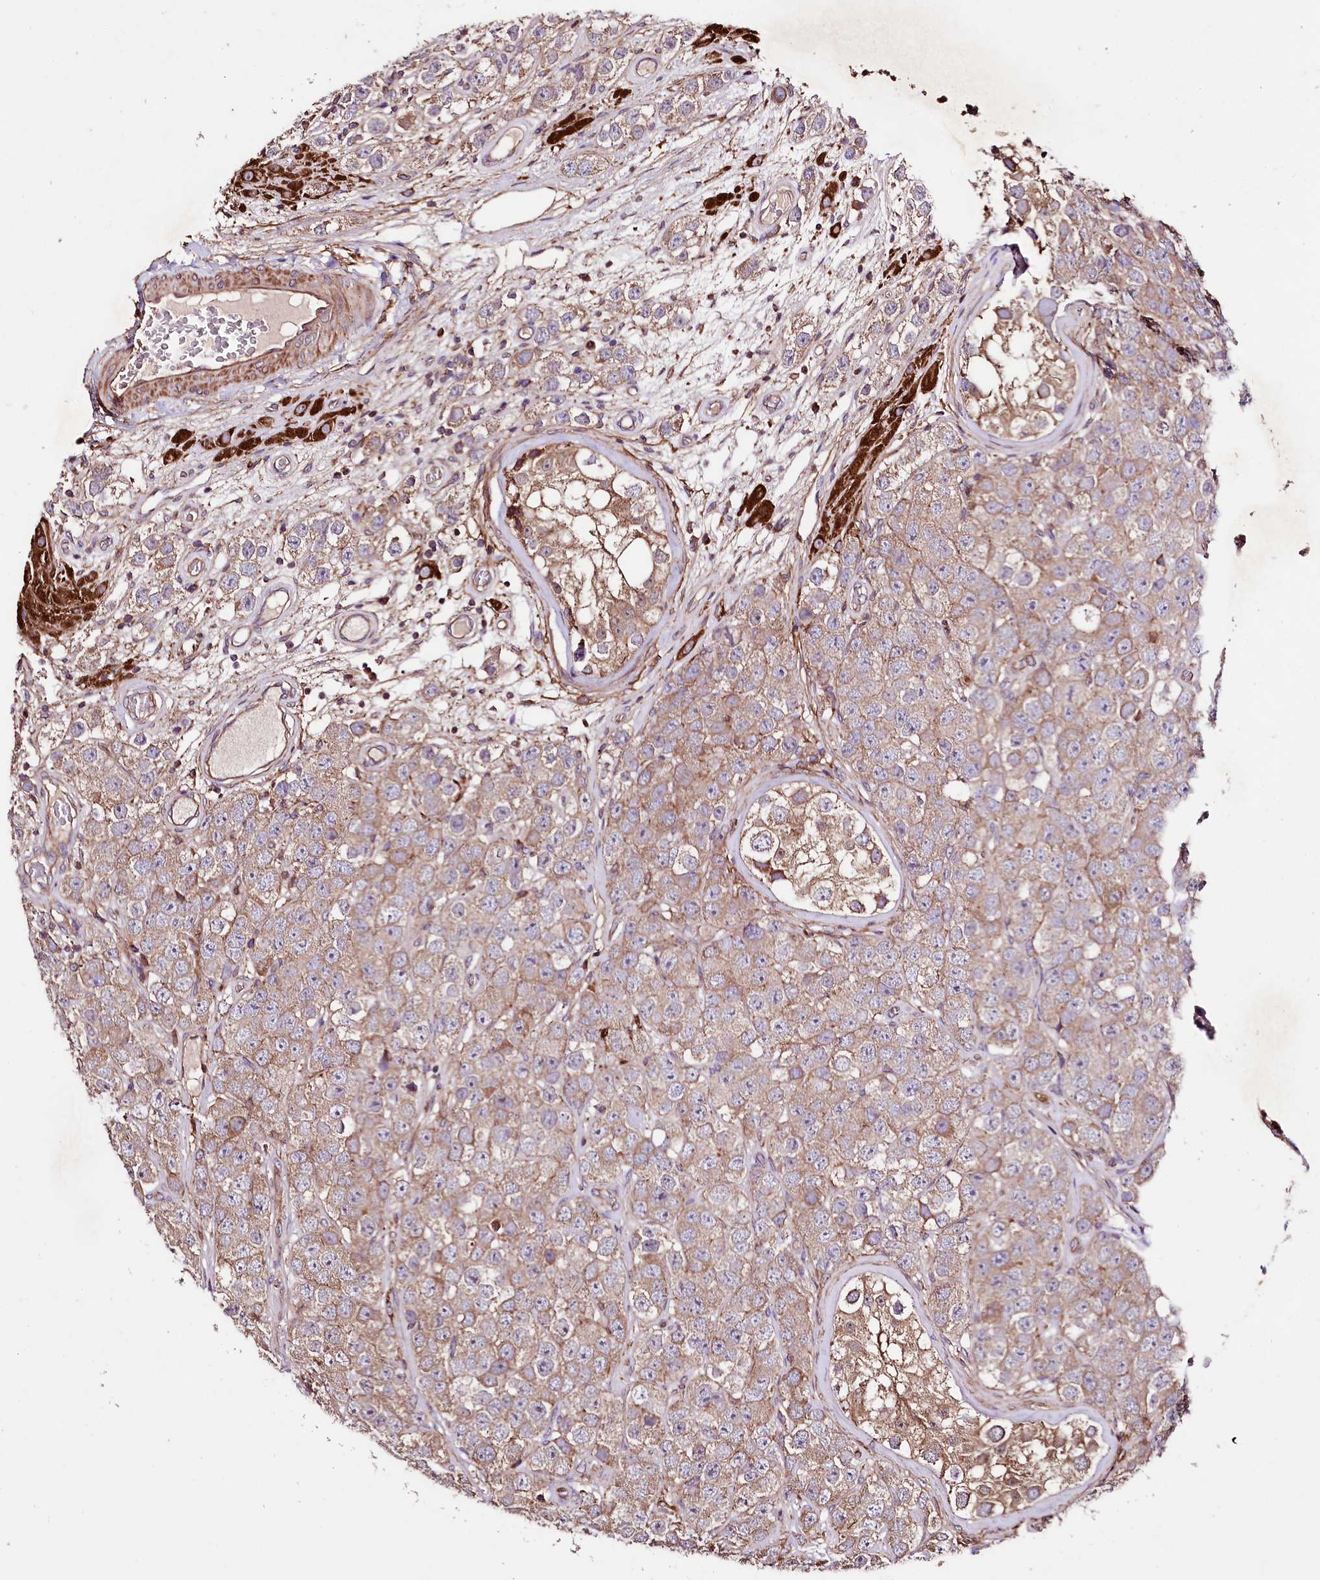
{"staining": {"intensity": "weak", "quantity": ">75%", "location": "cytoplasmic/membranous"}, "tissue": "testis cancer", "cell_type": "Tumor cells", "image_type": "cancer", "snomed": [{"axis": "morphology", "description": "Seminoma, NOS"}, {"axis": "topography", "description": "Testis"}], "caption": "Protein staining of seminoma (testis) tissue reveals weak cytoplasmic/membranous positivity in approximately >75% of tumor cells.", "gene": "WWC1", "patient": {"sex": "male", "age": 28}}